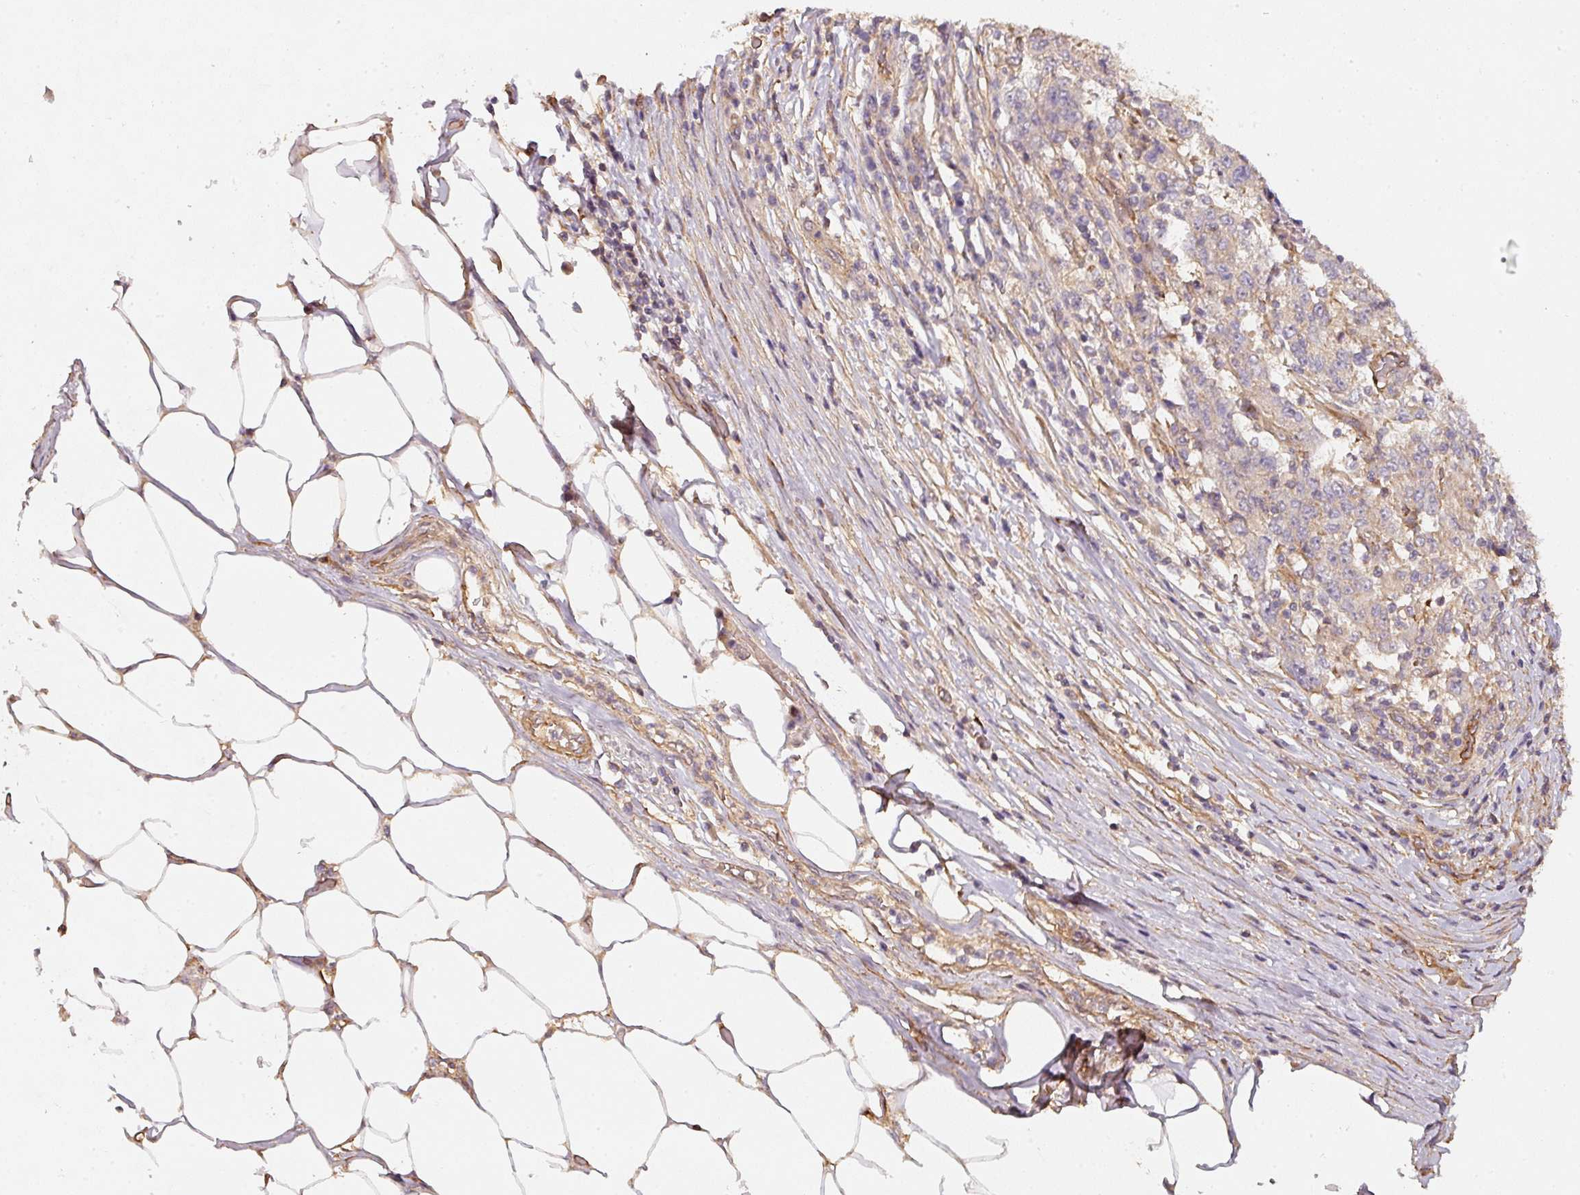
{"staining": {"intensity": "moderate", "quantity": "<25%", "location": "cytoplasmic/membranous"}, "tissue": "stomach cancer", "cell_type": "Tumor cells", "image_type": "cancer", "snomed": [{"axis": "morphology", "description": "Adenocarcinoma, NOS"}, {"axis": "topography", "description": "Stomach"}], "caption": "DAB (3,3'-diaminobenzidine) immunohistochemical staining of human stomach cancer displays moderate cytoplasmic/membranous protein staining in about <25% of tumor cells.", "gene": "CEP95", "patient": {"sex": "male", "age": 59}}